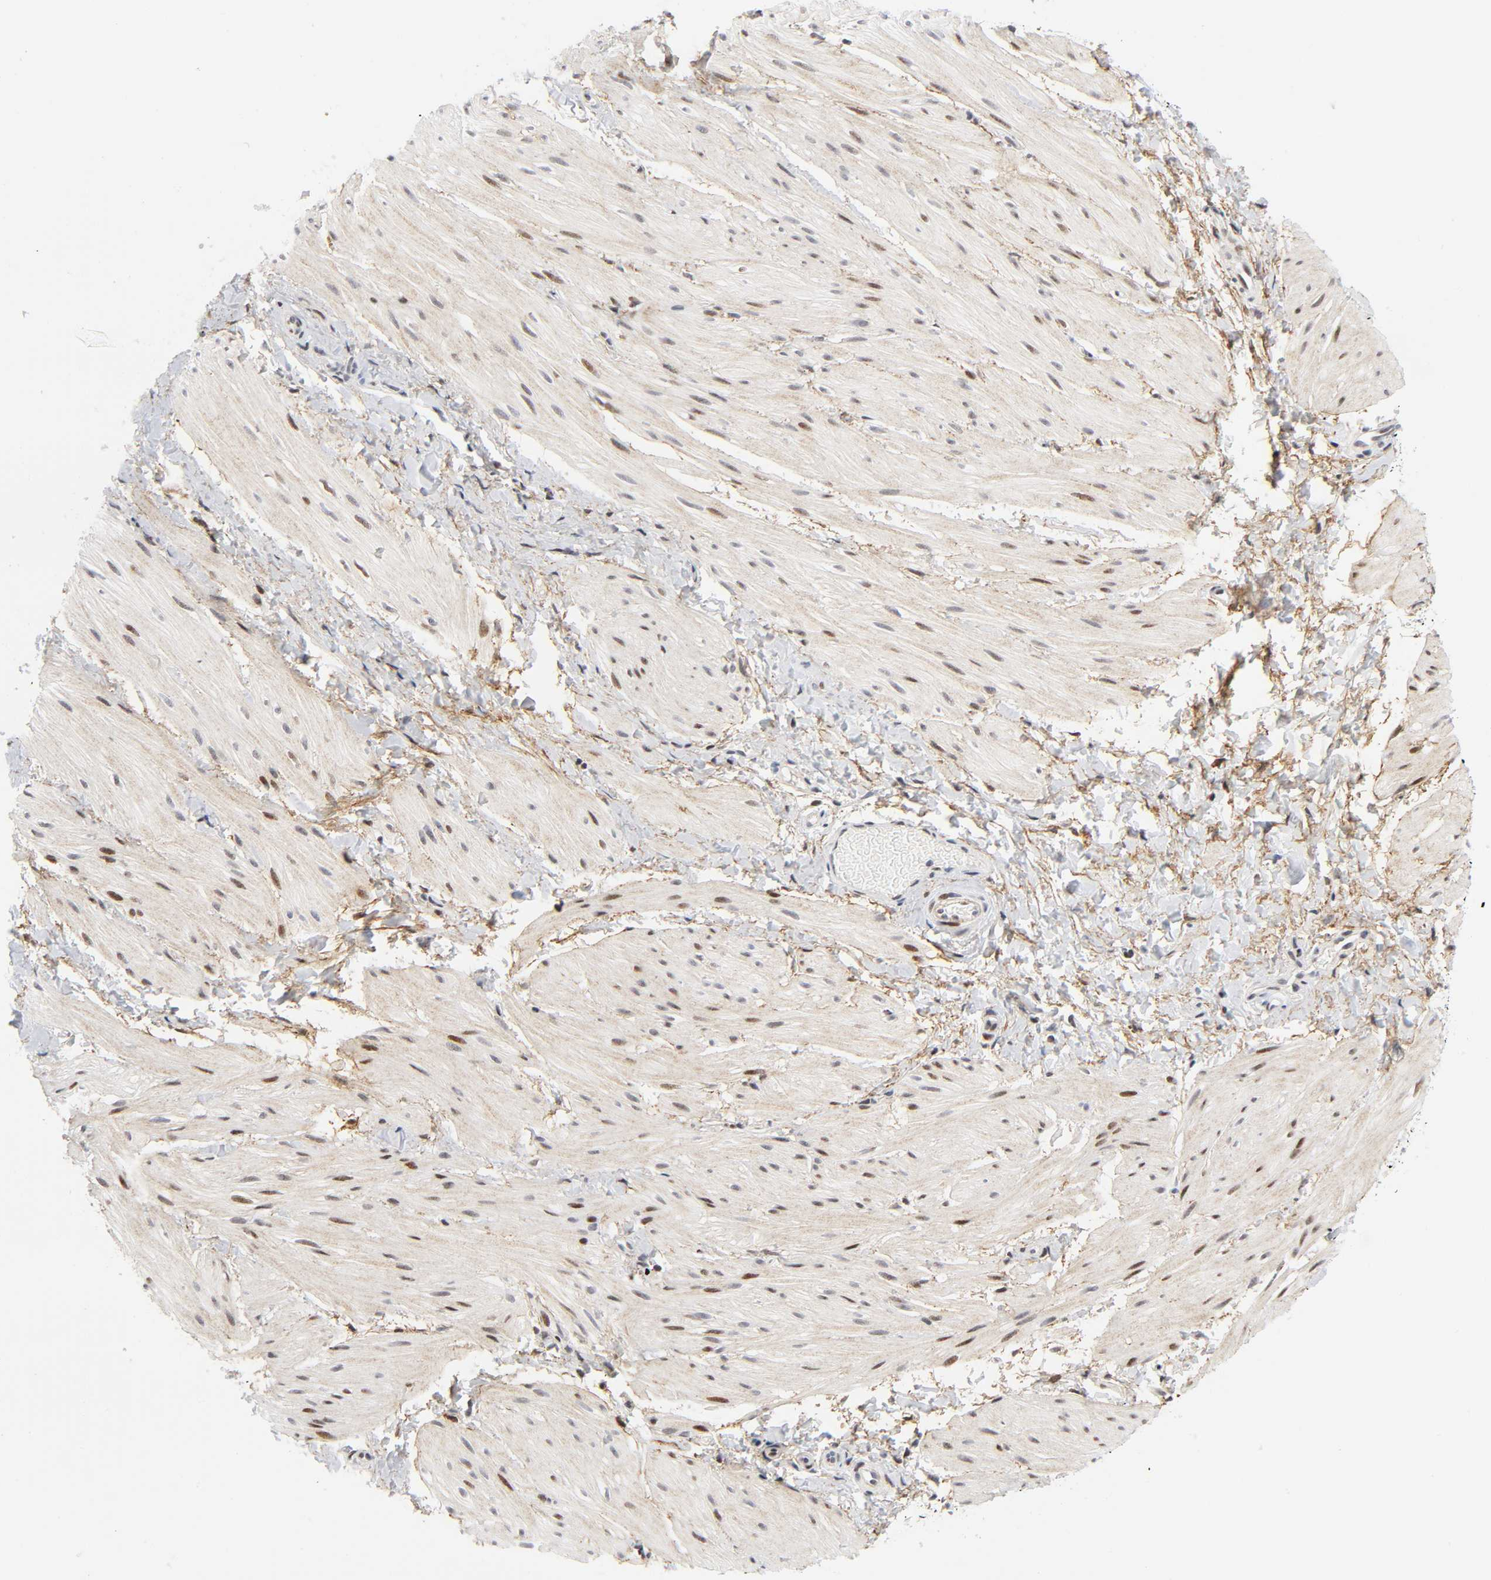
{"staining": {"intensity": "moderate", "quantity": "25%-75%", "location": "nuclear"}, "tissue": "smooth muscle", "cell_type": "Smooth muscle cells", "image_type": "normal", "snomed": [{"axis": "morphology", "description": "Normal tissue, NOS"}, {"axis": "topography", "description": "Smooth muscle"}], "caption": "Immunohistochemical staining of unremarkable human smooth muscle demonstrates 25%-75% levels of moderate nuclear protein staining in approximately 25%-75% of smooth muscle cells.", "gene": "DIDO1", "patient": {"sex": "male", "age": 16}}